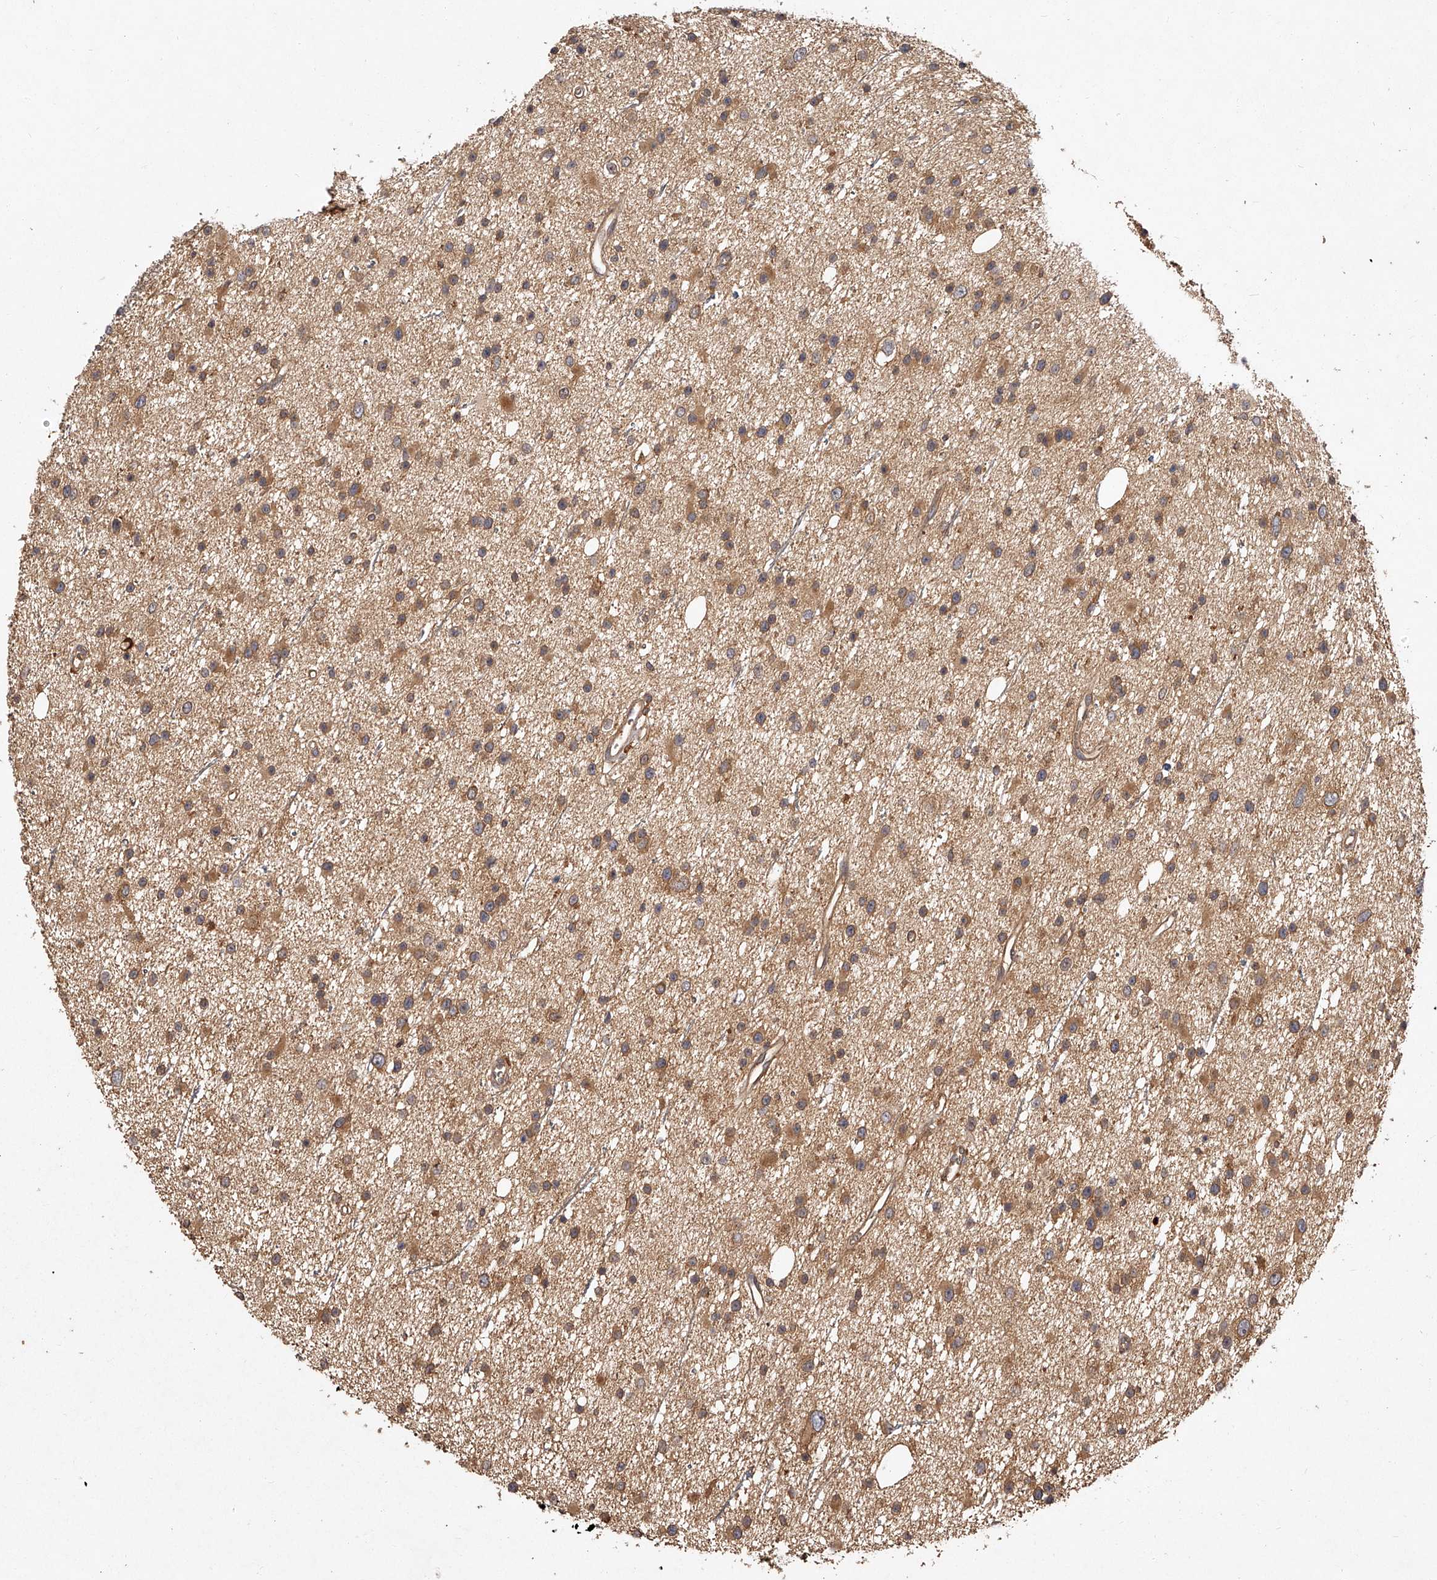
{"staining": {"intensity": "moderate", "quantity": ">75%", "location": "cytoplasmic/membranous"}, "tissue": "glioma", "cell_type": "Tumor cells", "image_type": "cancer", "snomed": [{"axis": "morphology", "description": "Glioma, malignant, Low grade"}, {"axis": "topography", "description": "Cerebral cortex"}], "caption": "Immunohistochemical staining of low-grade glioma (malignant) reveals medium levels of moderate cytoplasmic/membranous protein staining in about >75% of tumor cells.", "gene": "CRYZL1", "patient": {"sex": "female", "age": 39}}